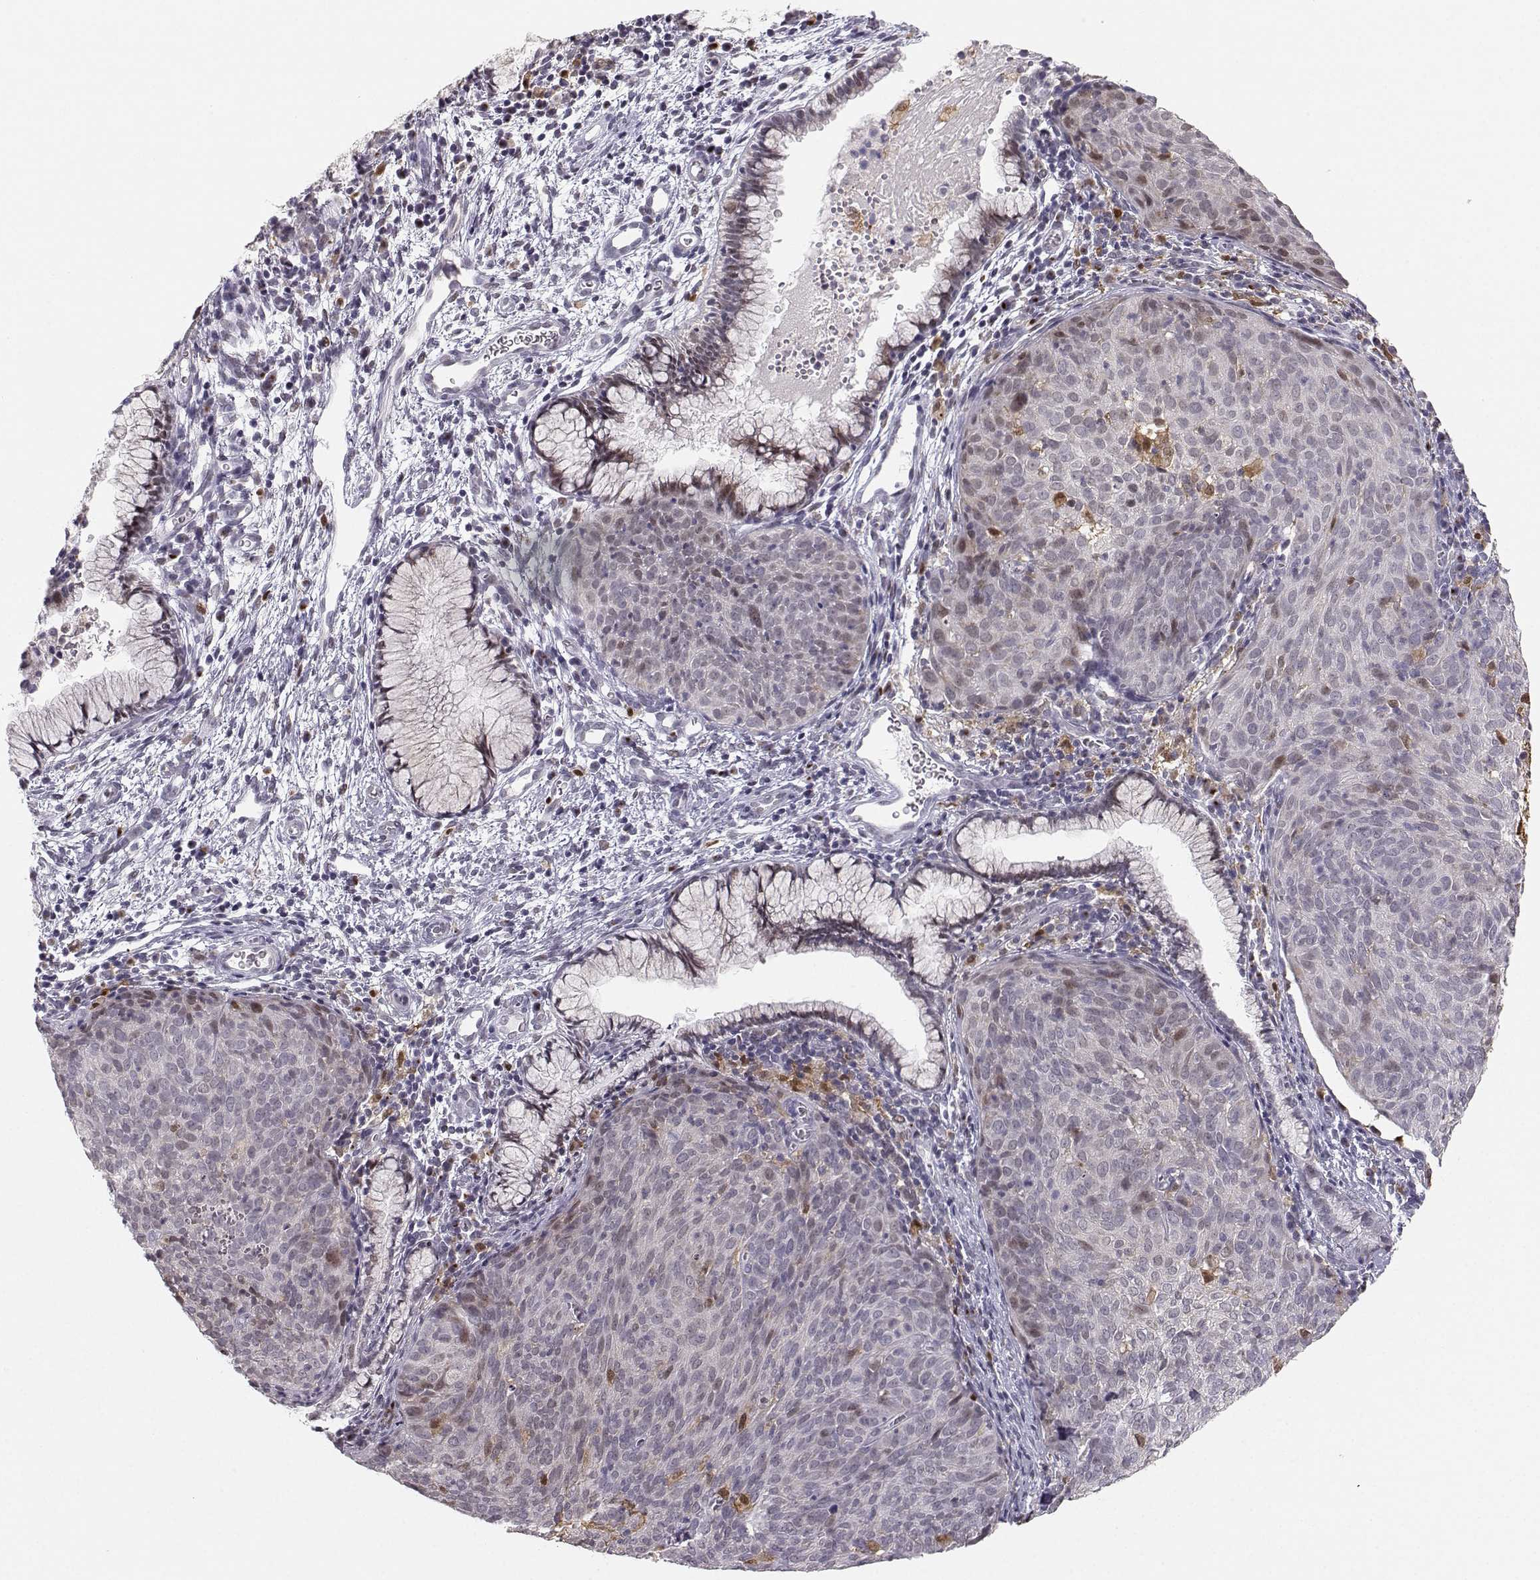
{"staining": {"intensity": "moderate", "quantity": "<25%", "location": "cytoplasmic/membranous"}, "tissue": "cervical cancer", "cell_type": "Tumor cells", "image_type": "cancer", "snomed": [{"axis": "morphology", "description": "Squamous cell carcinoma, NOS"}, {"axis": "topography", "description": "Cervix"}], "caption": "Human cervical cancer stained with a protein marker demonstrates moderate staining in tumor cells.", "gene": "HTR7", "patient": {"sex": "female", "age": 39}}